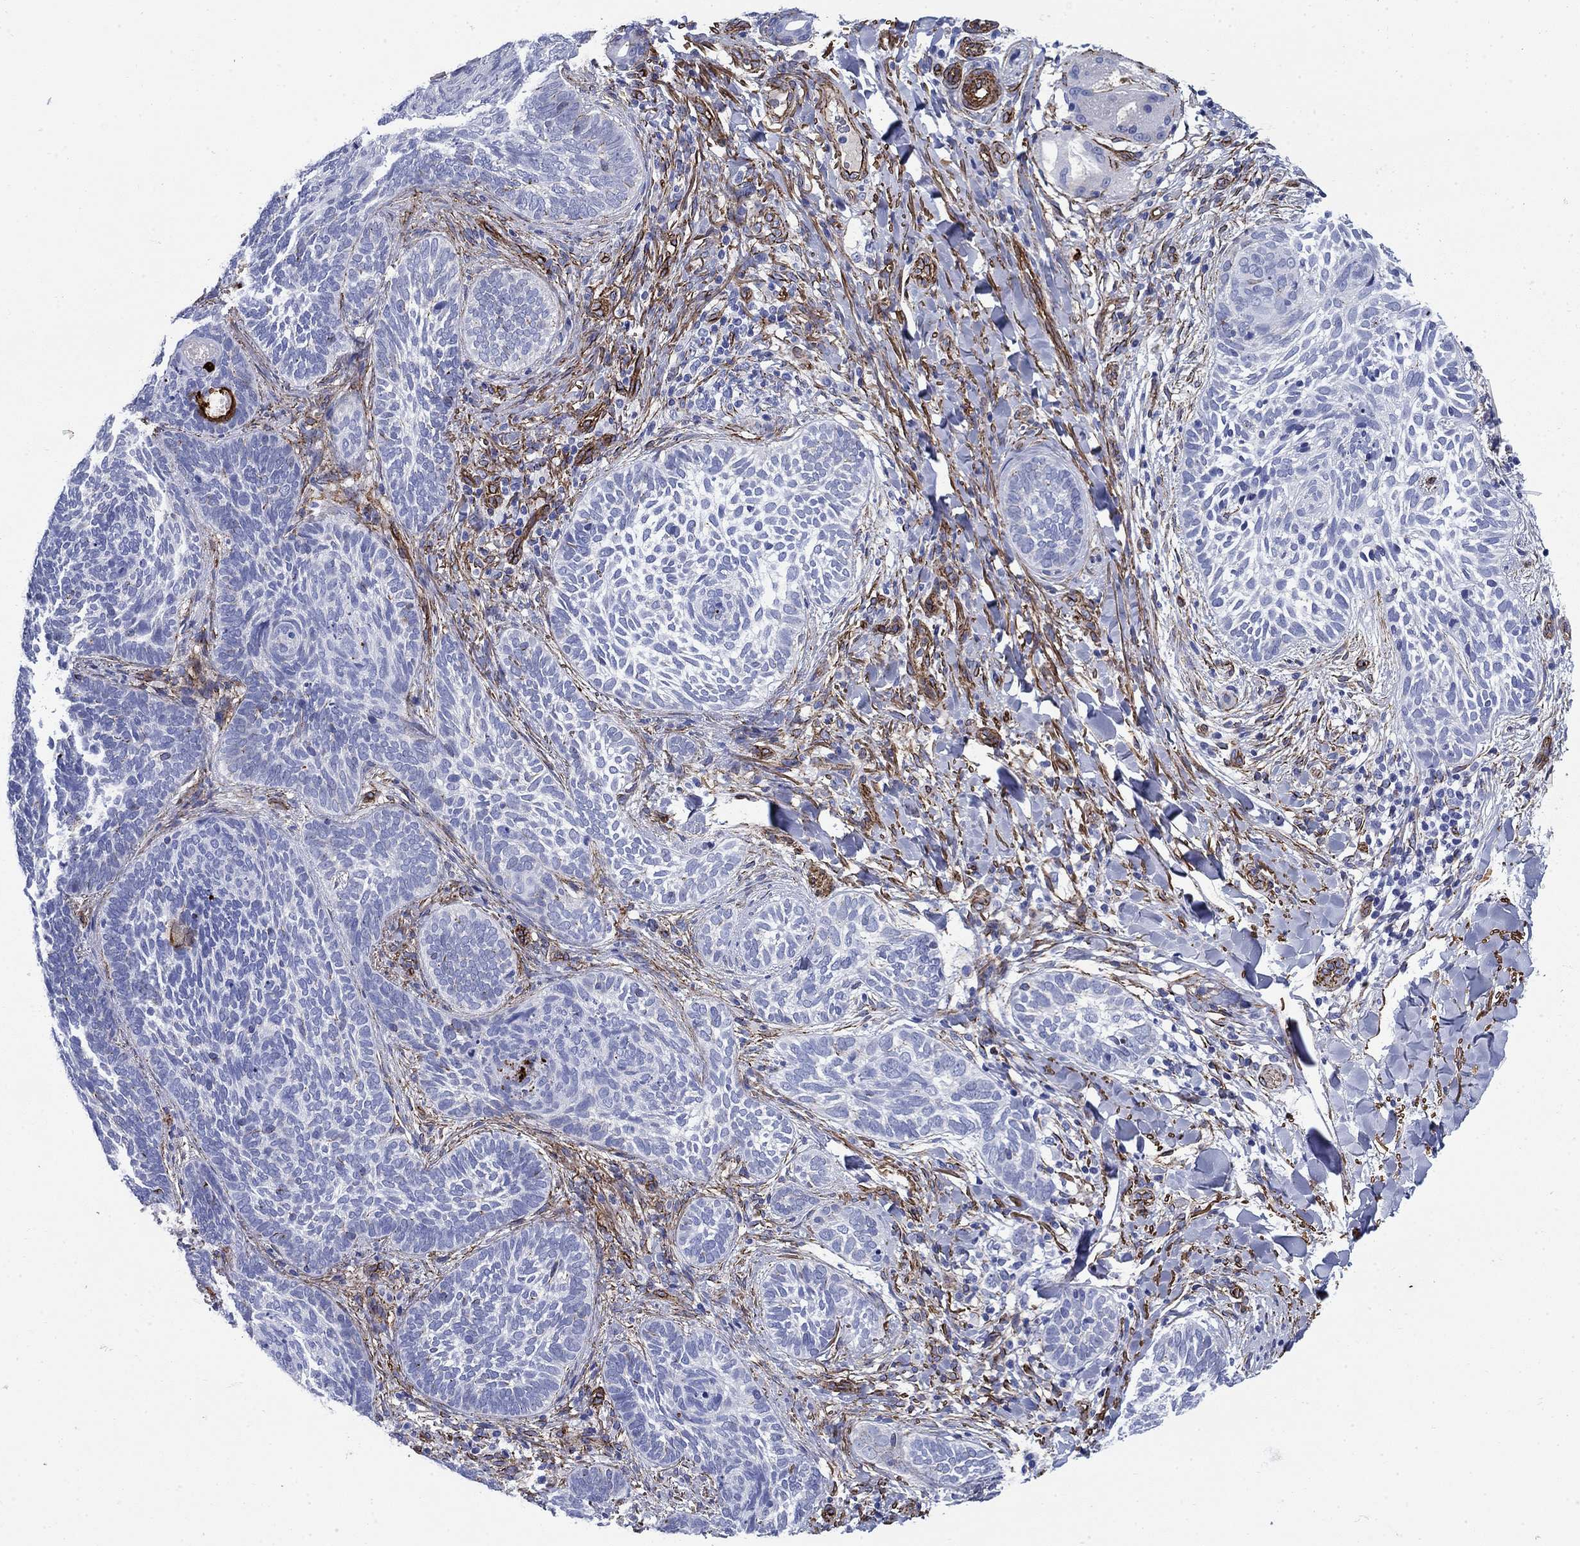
{"staining": {"intensity": "negative", "quantity": "none", "location": "none"}, "tissue": "skin cancer", "cell_type": "Tumor cells", "image_type": "cancer", "snomed": [{"axis": "morphology", "description": "Normal tissue, NOS"}, {"axis": "morphology", "description": "Basal cell carcinoma"}, {"axis": "topography", "description": "Skin"}], "caption": "This image is of skin cancer (basal cell carcinoma) stained with immunohistochemistry (IHC) to label a protein in brown with the nuclei are counter-stained blue. There is no expression in tumor cells.", "gene": "VTN", "patient": {"sex": "male", "age": 46}}